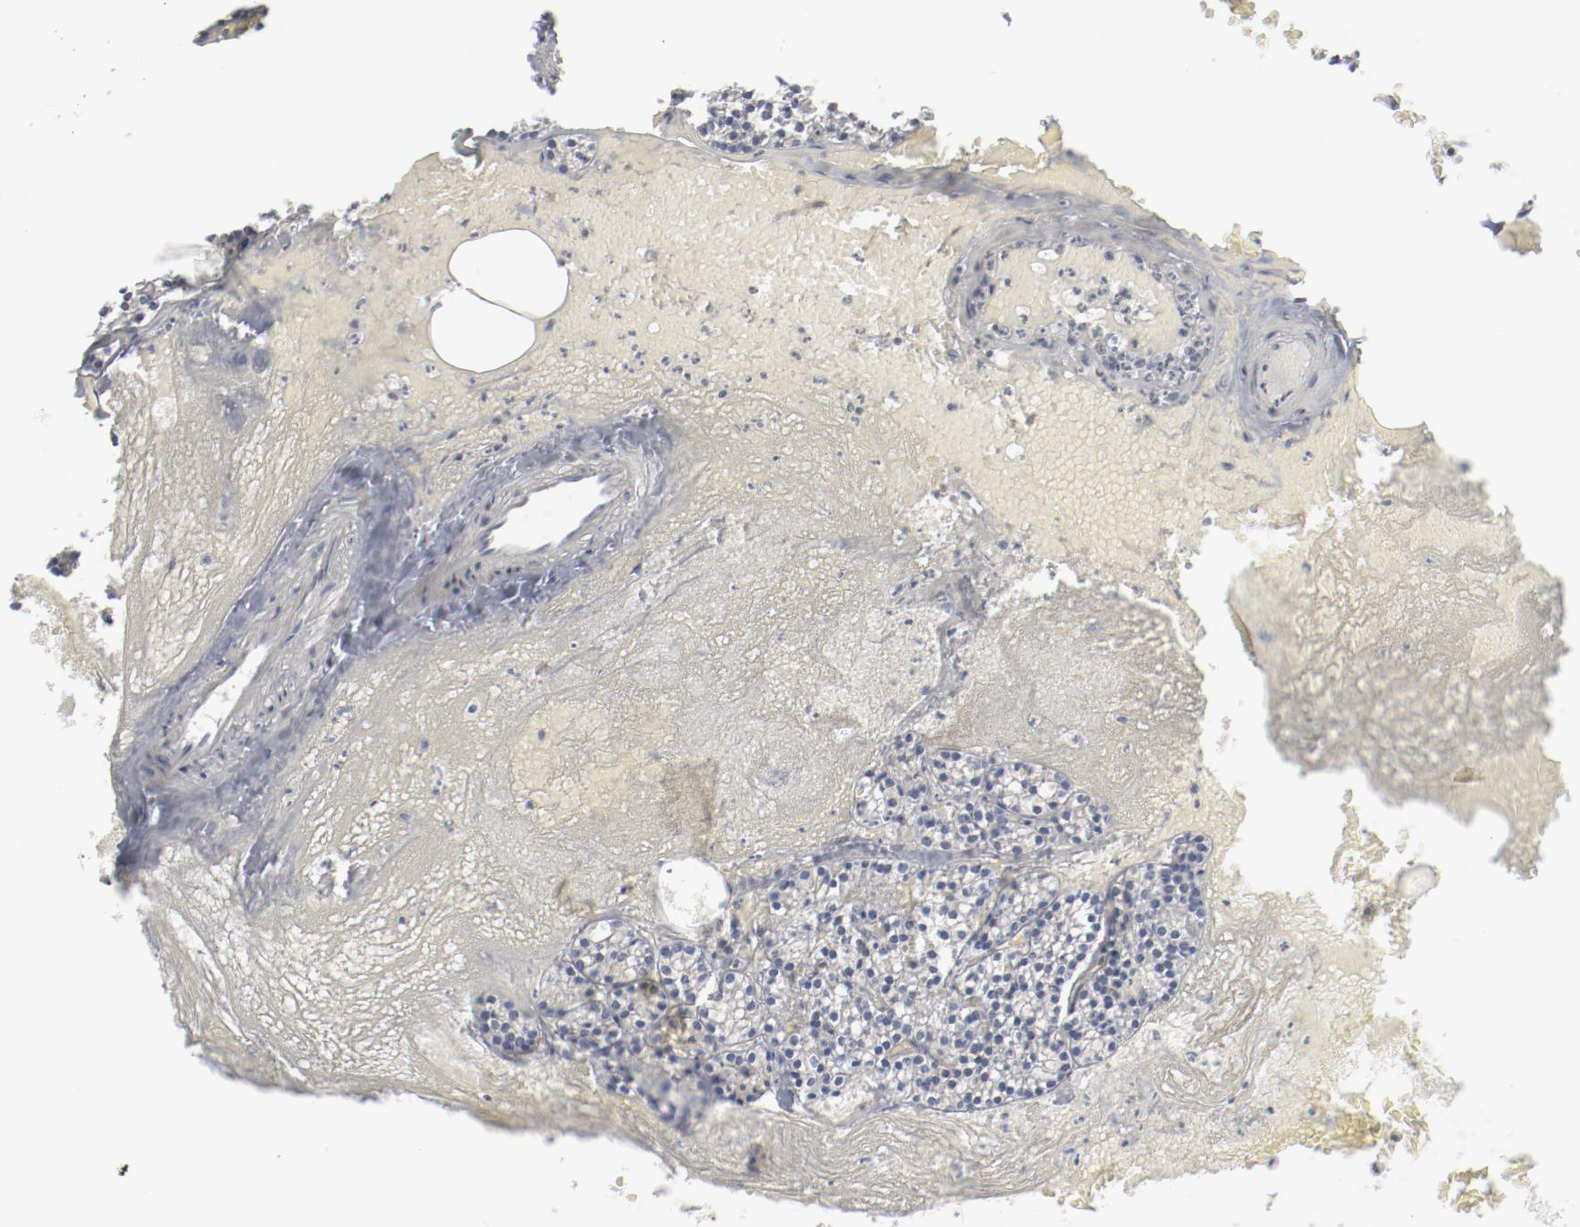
{"staining": {"intensity": "negative", "quantity": "none", "location": "none"}, "tissue": "parathyroid gland", "cell_type": "Glandular cells", "image_type": "normal", "snomed": [{"axis": "morphology", "description": "Normal tissue, NOS"}, {"axis": "topography", "description": "Parathyroid gland"}], "caption": "This is an IHC histopathology image of unremarkable human parathyroid gland. There is no positivity in glandular cells.", "gene": "ZEB2", "patient": {"sex": "male", "age": 51}}